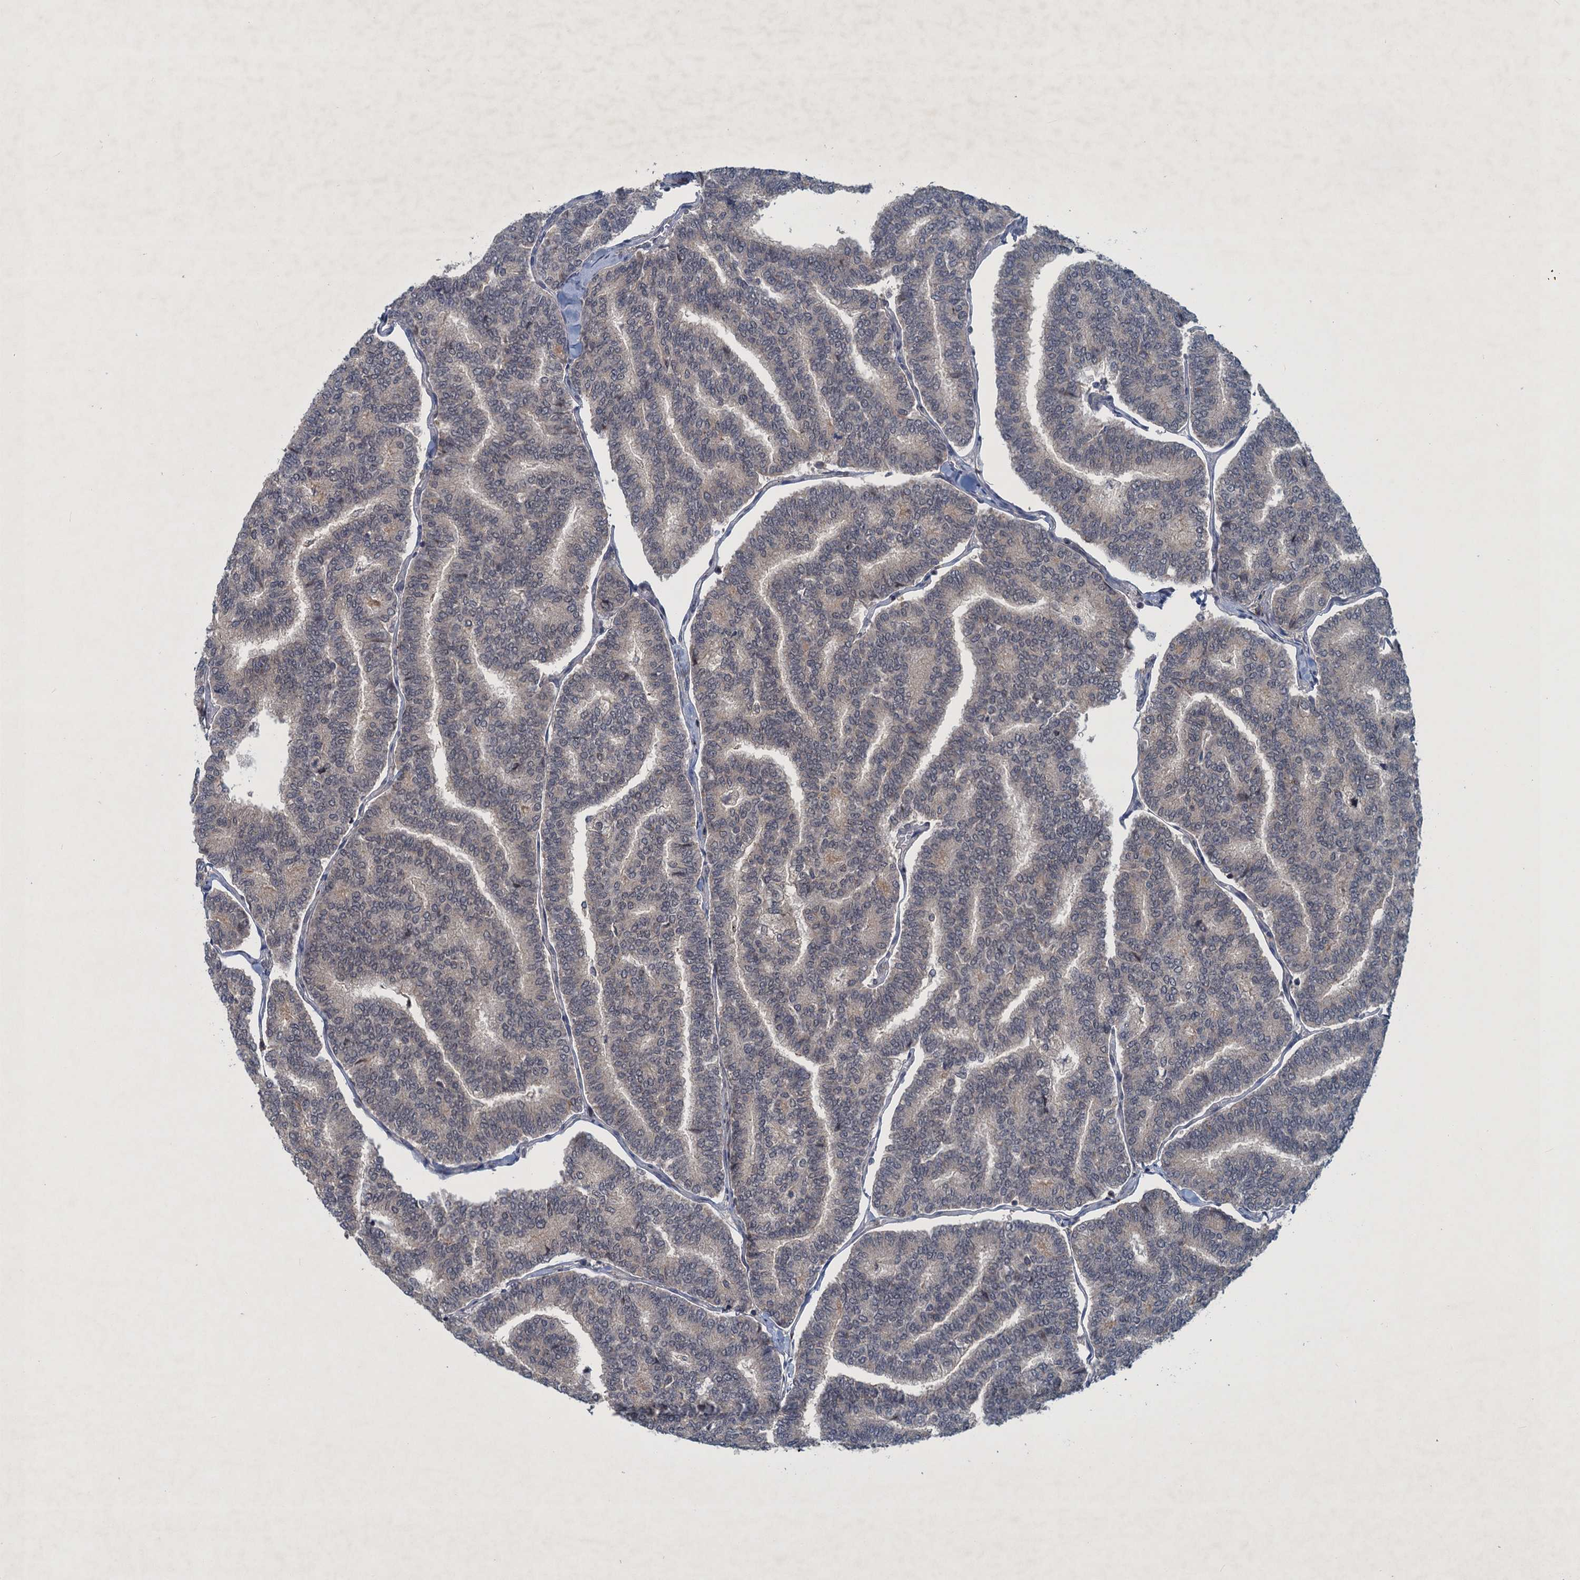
{"staining": {"intensity": "negative", "quantity": "none", "location": "none"}, "tissue": "thyroid cancer", "cell_type": "Tumor cells", "image_type": "cancer", "snomed": [{"axis": "morphology", "description": "Papillary adenocarcinoma, NOS"}, {"axis": "topography", "description": "Thyroid gland"}], "caption": "There is no significant staining in tumor cells of thyroid cancer.", "gene": "RNF165", "patient": {"sex": "female", "age": 35}}